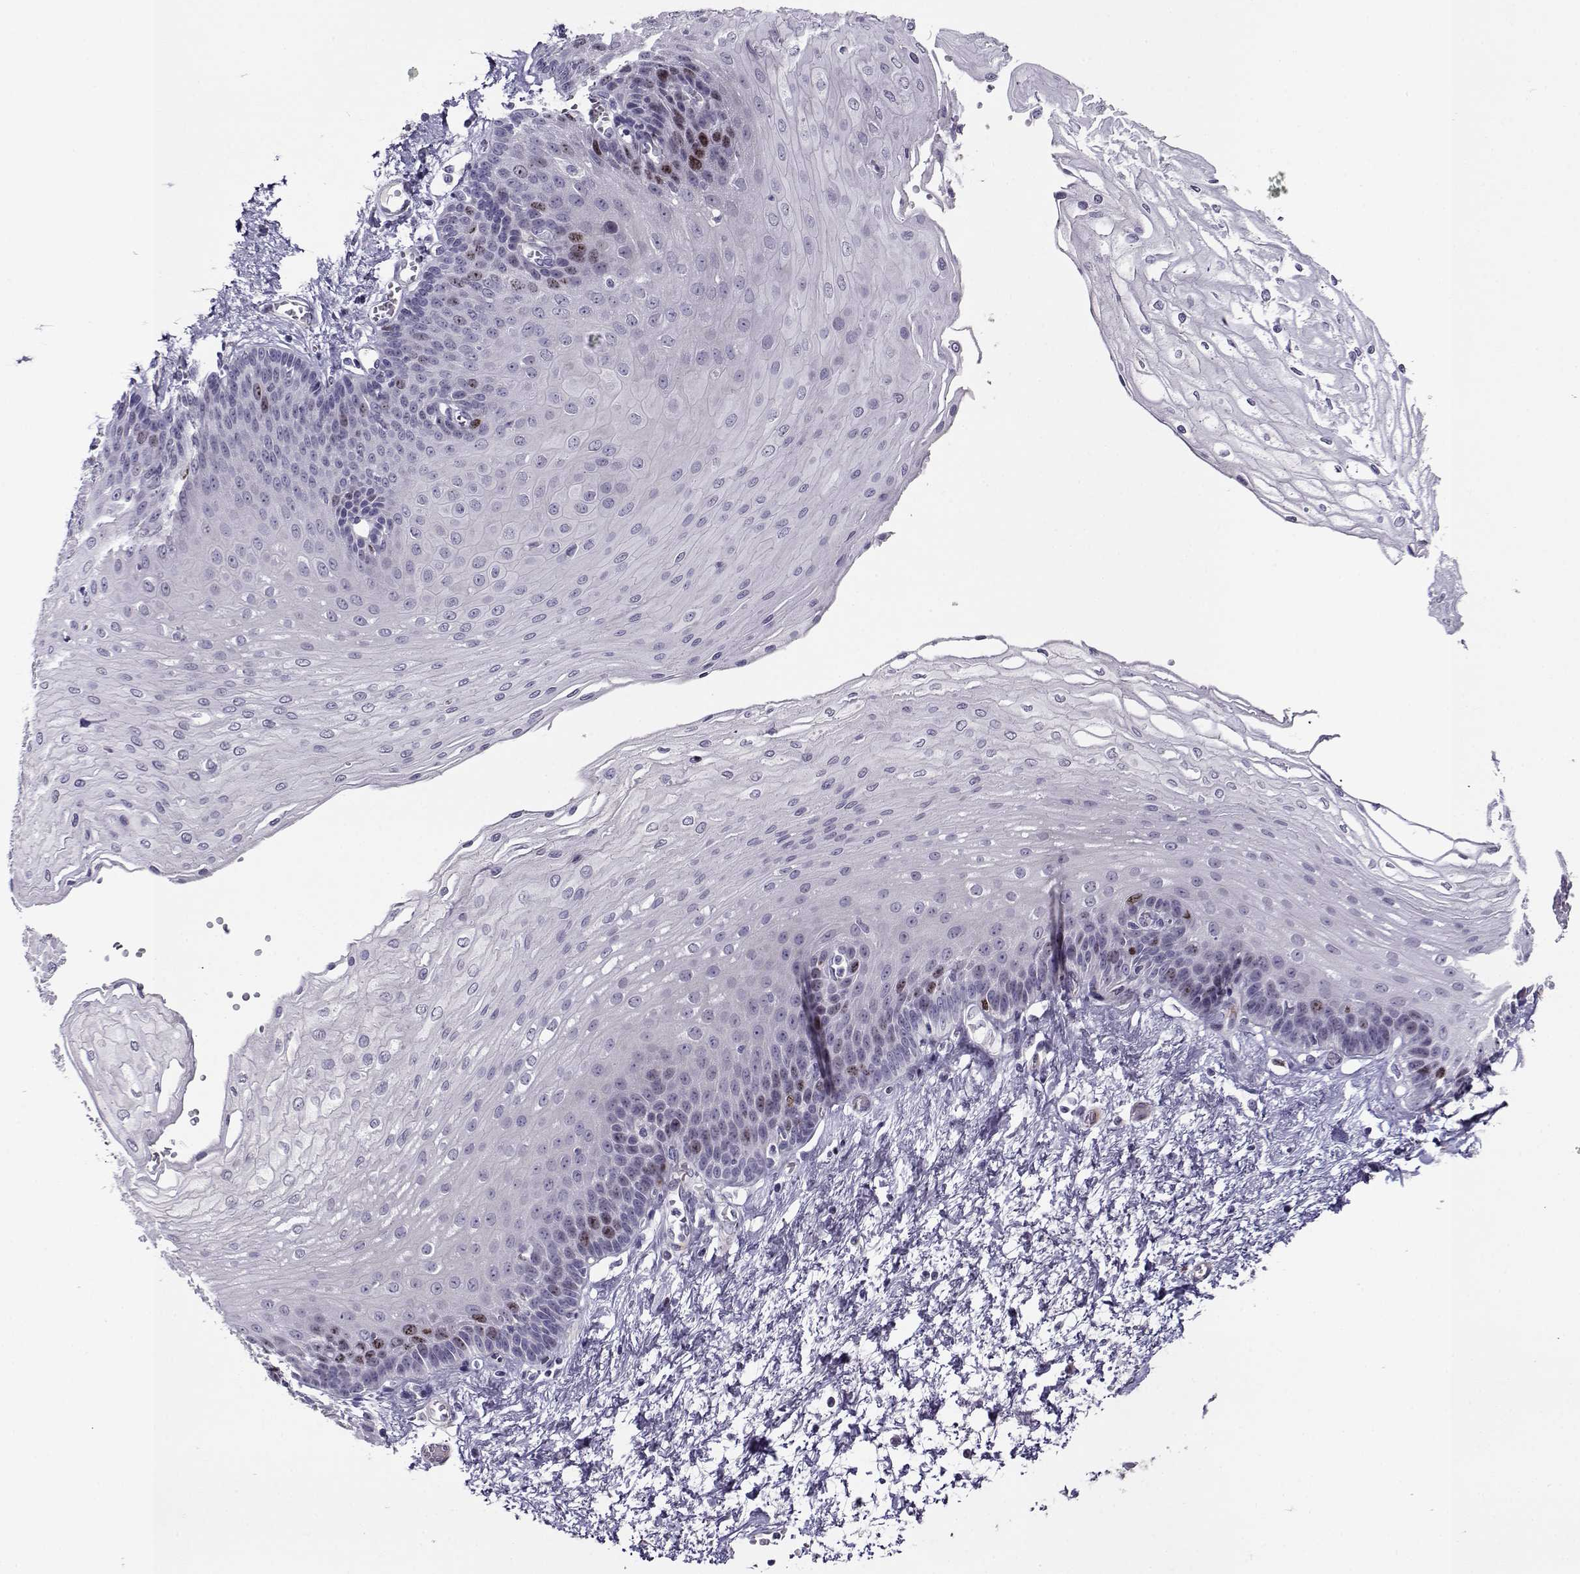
{"staining": {"intensity": "moderate", "quantity": "<25%", "location": "nuclear"}, "tissue": "esophagus", "cell_type": "Squamous epithelial cells", "image_type": "normal", "snomed": [{"axis": "morphology", "description": "Normal tissue, NOS"}, {"axis": "topography", "description": "Esophagus"}], "caption": "IHC staining of normal esophagus, which reveals low levels of moderate nuclear positivity in about <25% of squamous epithelial cells indicating moderate nuclear protein staining. The staining was performed using DAB (brown) for protein detection and nuclei were counterstained in hematoxylin (blue).", "gene": "NPW", "patient": {"sex": "female", "age": 62}}